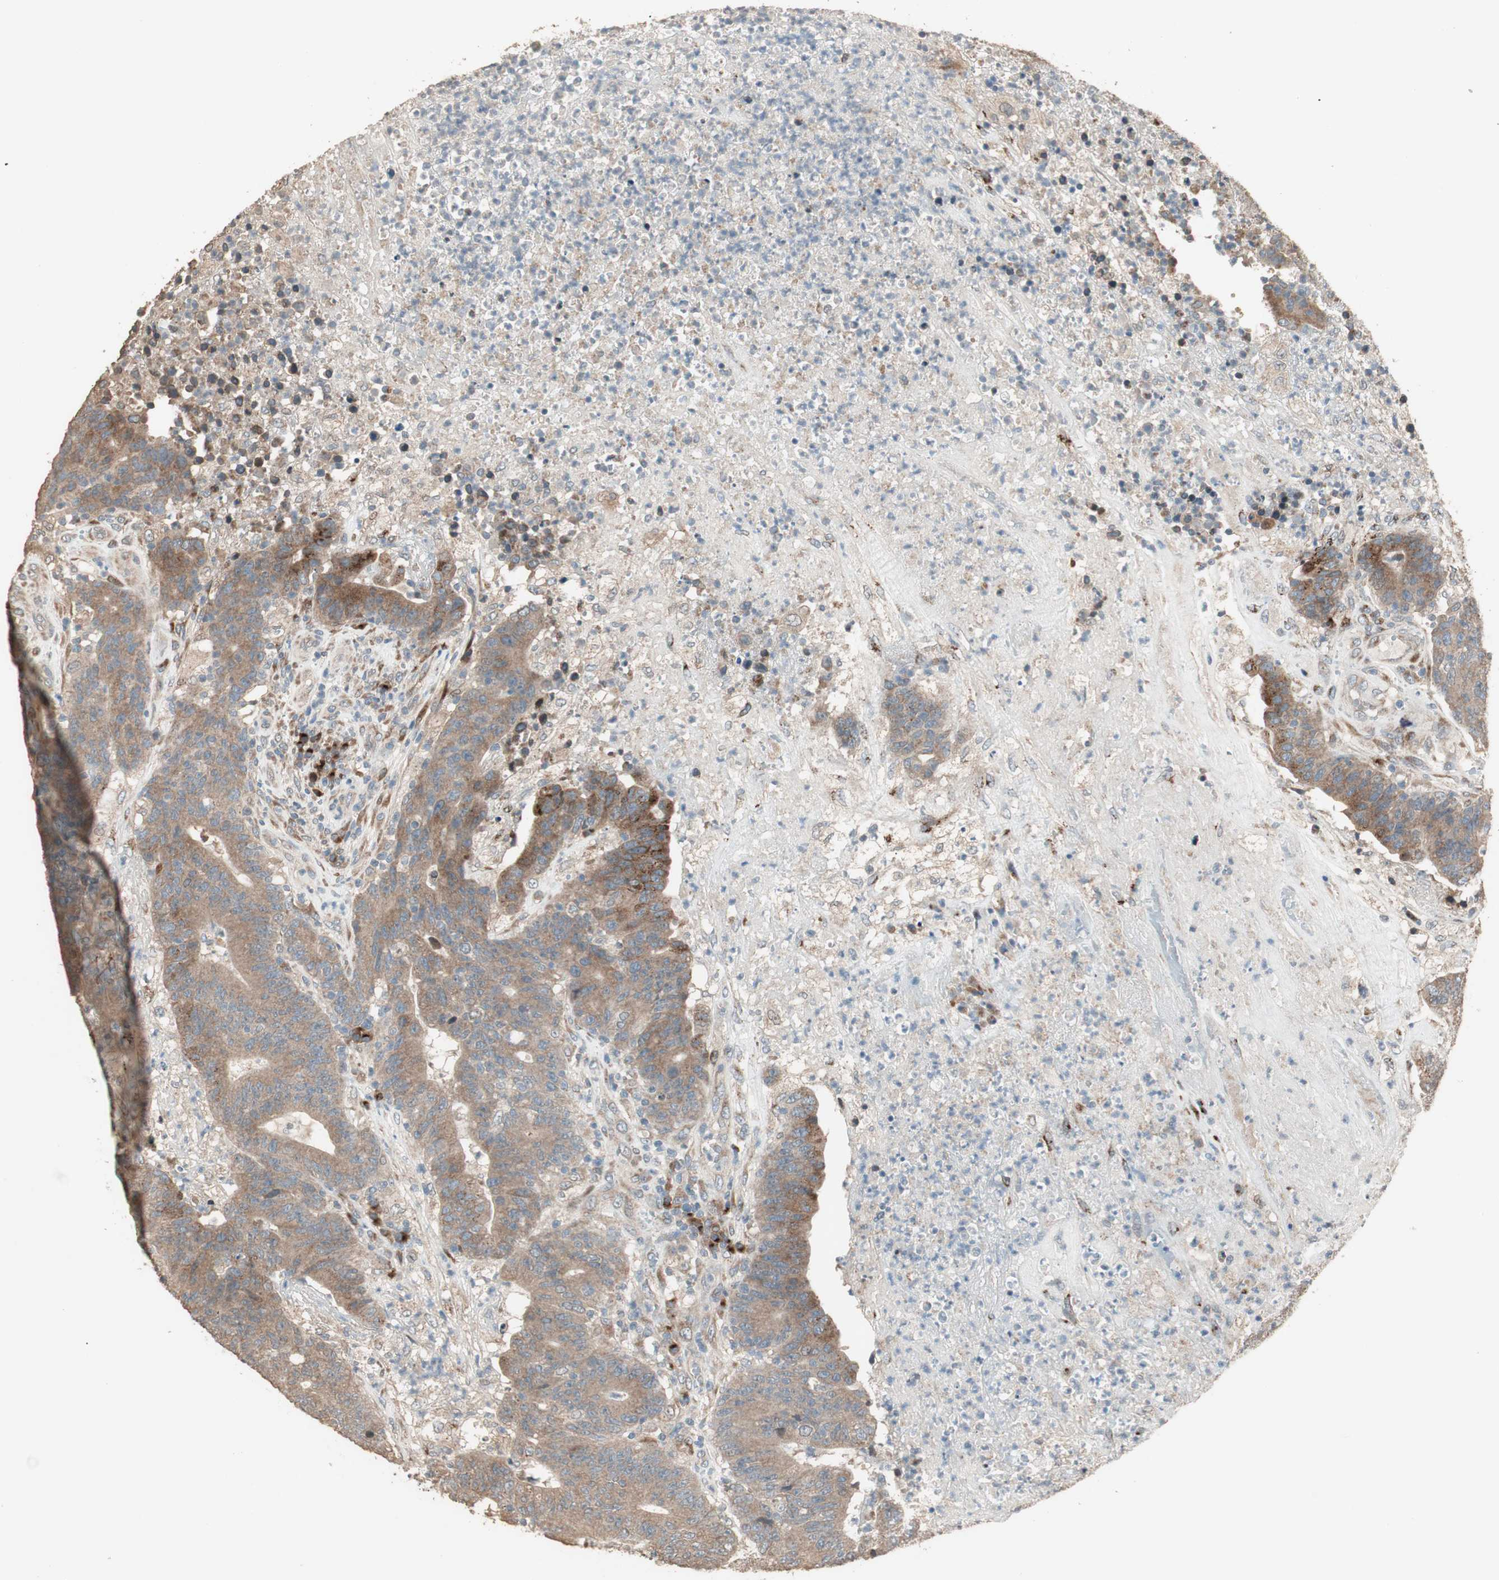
{"staining": {"intensity": "moderate", "quantity": ">75%", "location": "cytoplasmic/membranous"}, "tissue": "colorectal cancer", "cell_type": "Tumor cells", "image_type": "cancer", "snomed": [{"axis": "morphology", "description": "Normal tissue, NOS"}, {"axis": "morphology", "description": "Adenocarcinoma, NOS"}, {"axis": "topography", "description": "Colon"}], "caption": "Protein staining demonstrates moderate cytoplasmic/membranous expression in about >75% of tumor cells in colorectal cancer (adenocarcinoma).", "gene": "RARRES1", "patient": {"sex": "female", "age": 75}}